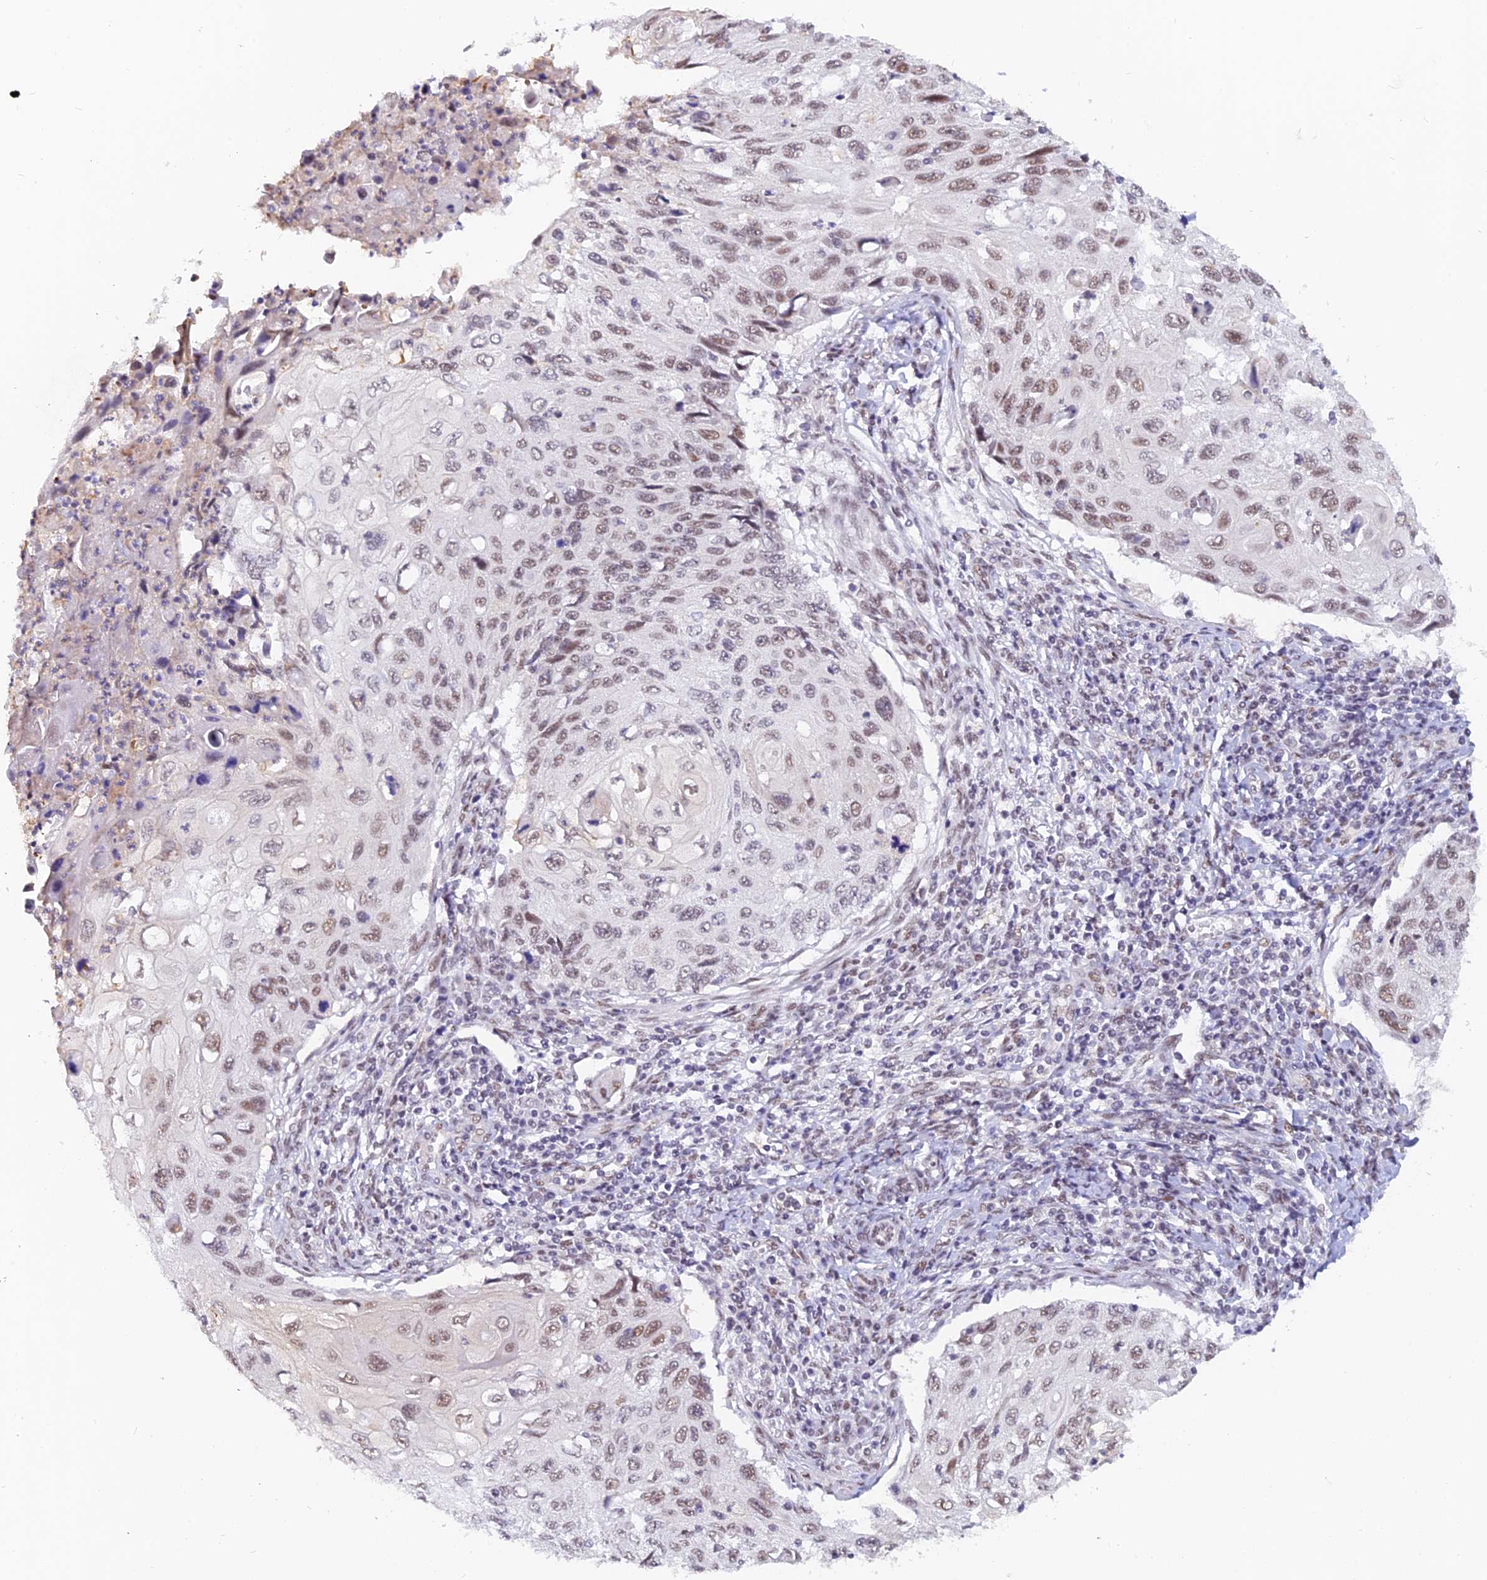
{"staining": {"intensity": "moderate", "quantity": ">75%", "location": "nuclear"}, "tissue": "cervical cancer", "cell_type": "Tumor cells", "image_type": "cancer", "snomed": [{"axis": "morphology", "description": "Squamous cell carcinoma, NOS"}, {"axis": "topography", "description": "Cervix"}], "caption": "There is medium levels of moderate nuclear expression in tumor cells of cervical cancer, as demonstrated by immunohistochemical staining (brown color).", "gene": "DPY30", "patient": {"sex": "female", "age": 70}}